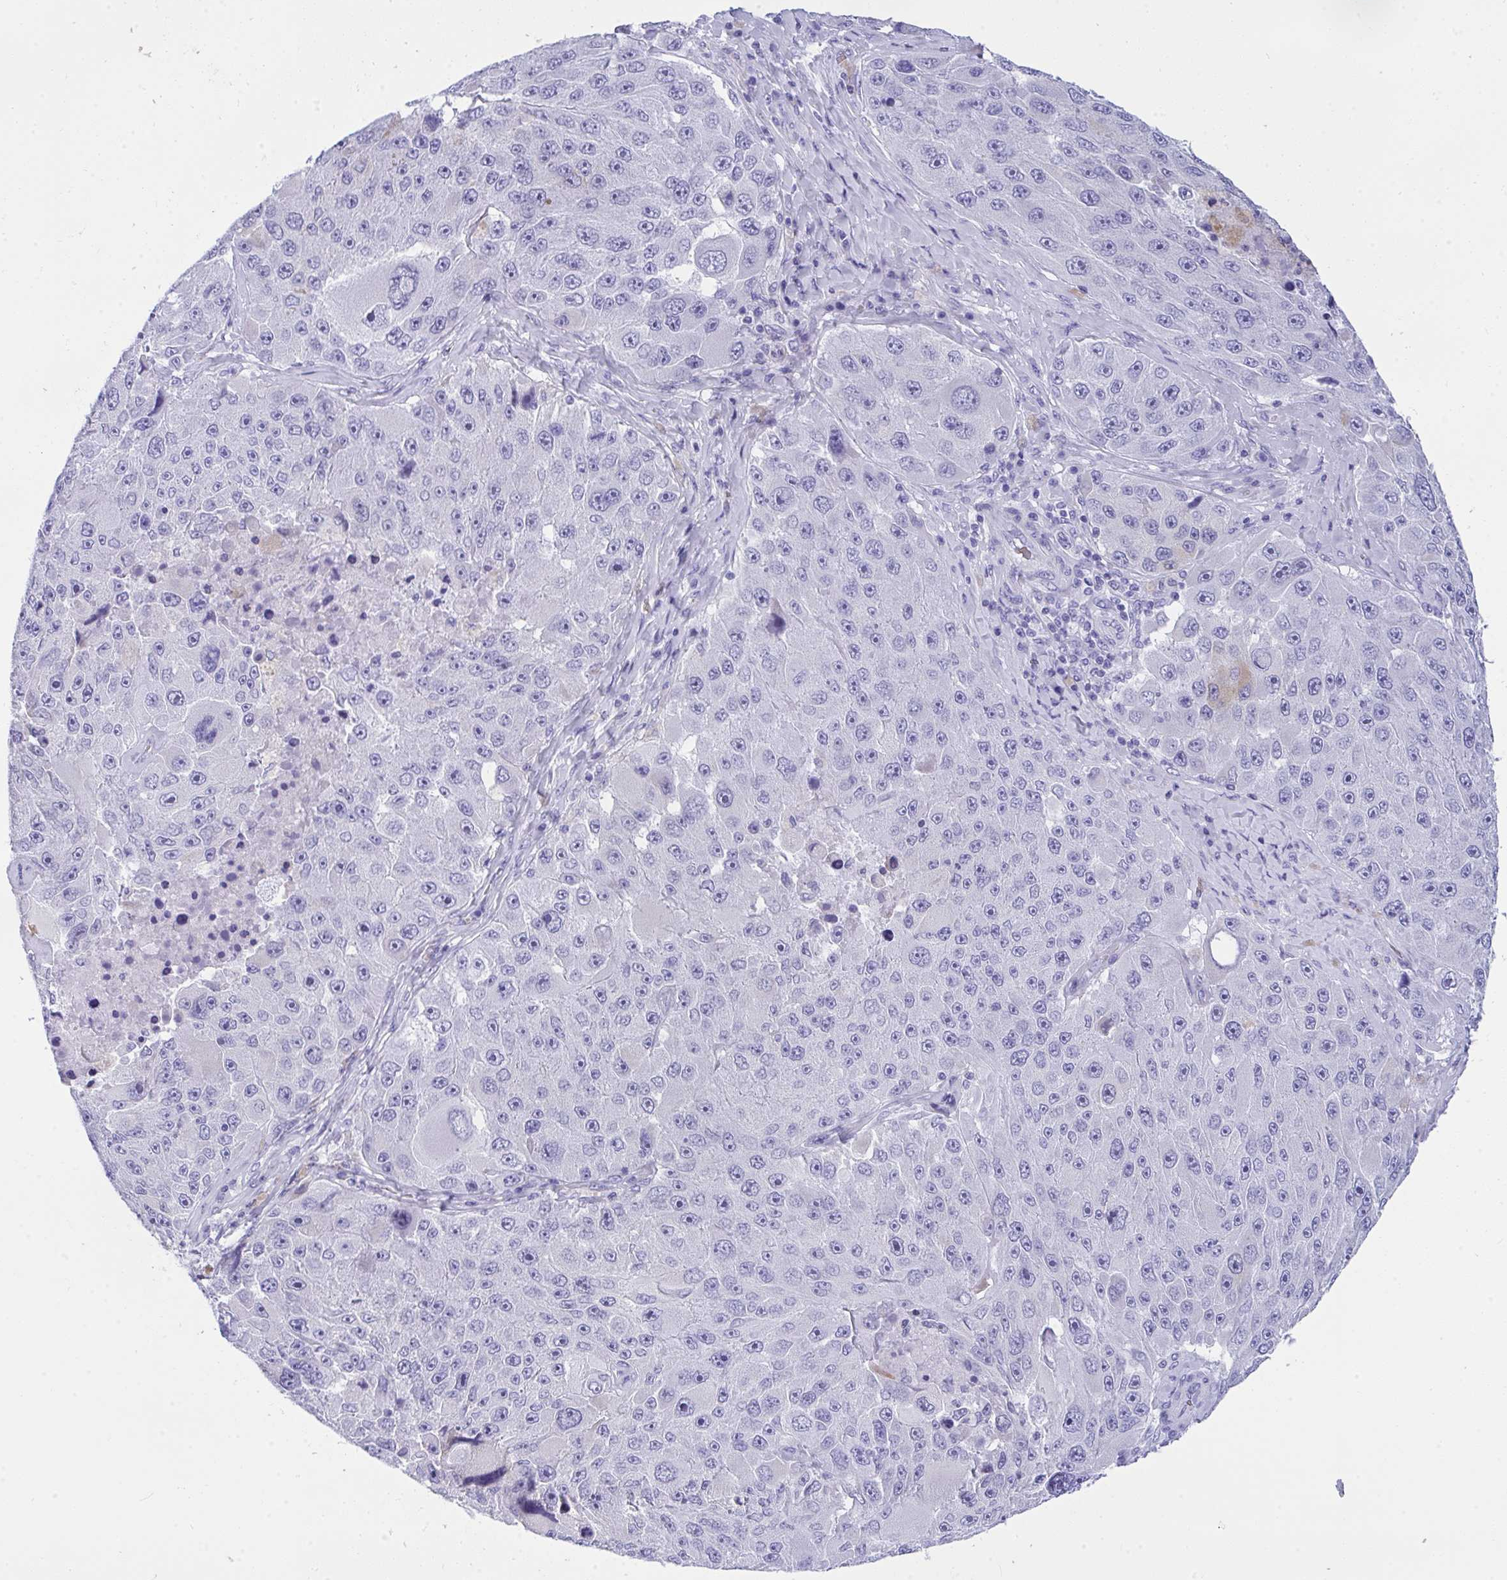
{"staining": {"intensity": "negative", "quantity": "none", "location": "none"}, "tissue": "melanoma", "cell_type": "Tumor cells", "image_type": "cancer", "snomed": [{"axis": "morphology", "description": "Malignant melanoma, Metastatic site"}, {"axis": "topography", "description": "Lymph node"}], "caption": "A photomicrograph of human malignant melanoma (metastatic site) is negative for staining in tumor cells.", "gene": "ANK1", "patient": {"sex": "male", "age": 62}}